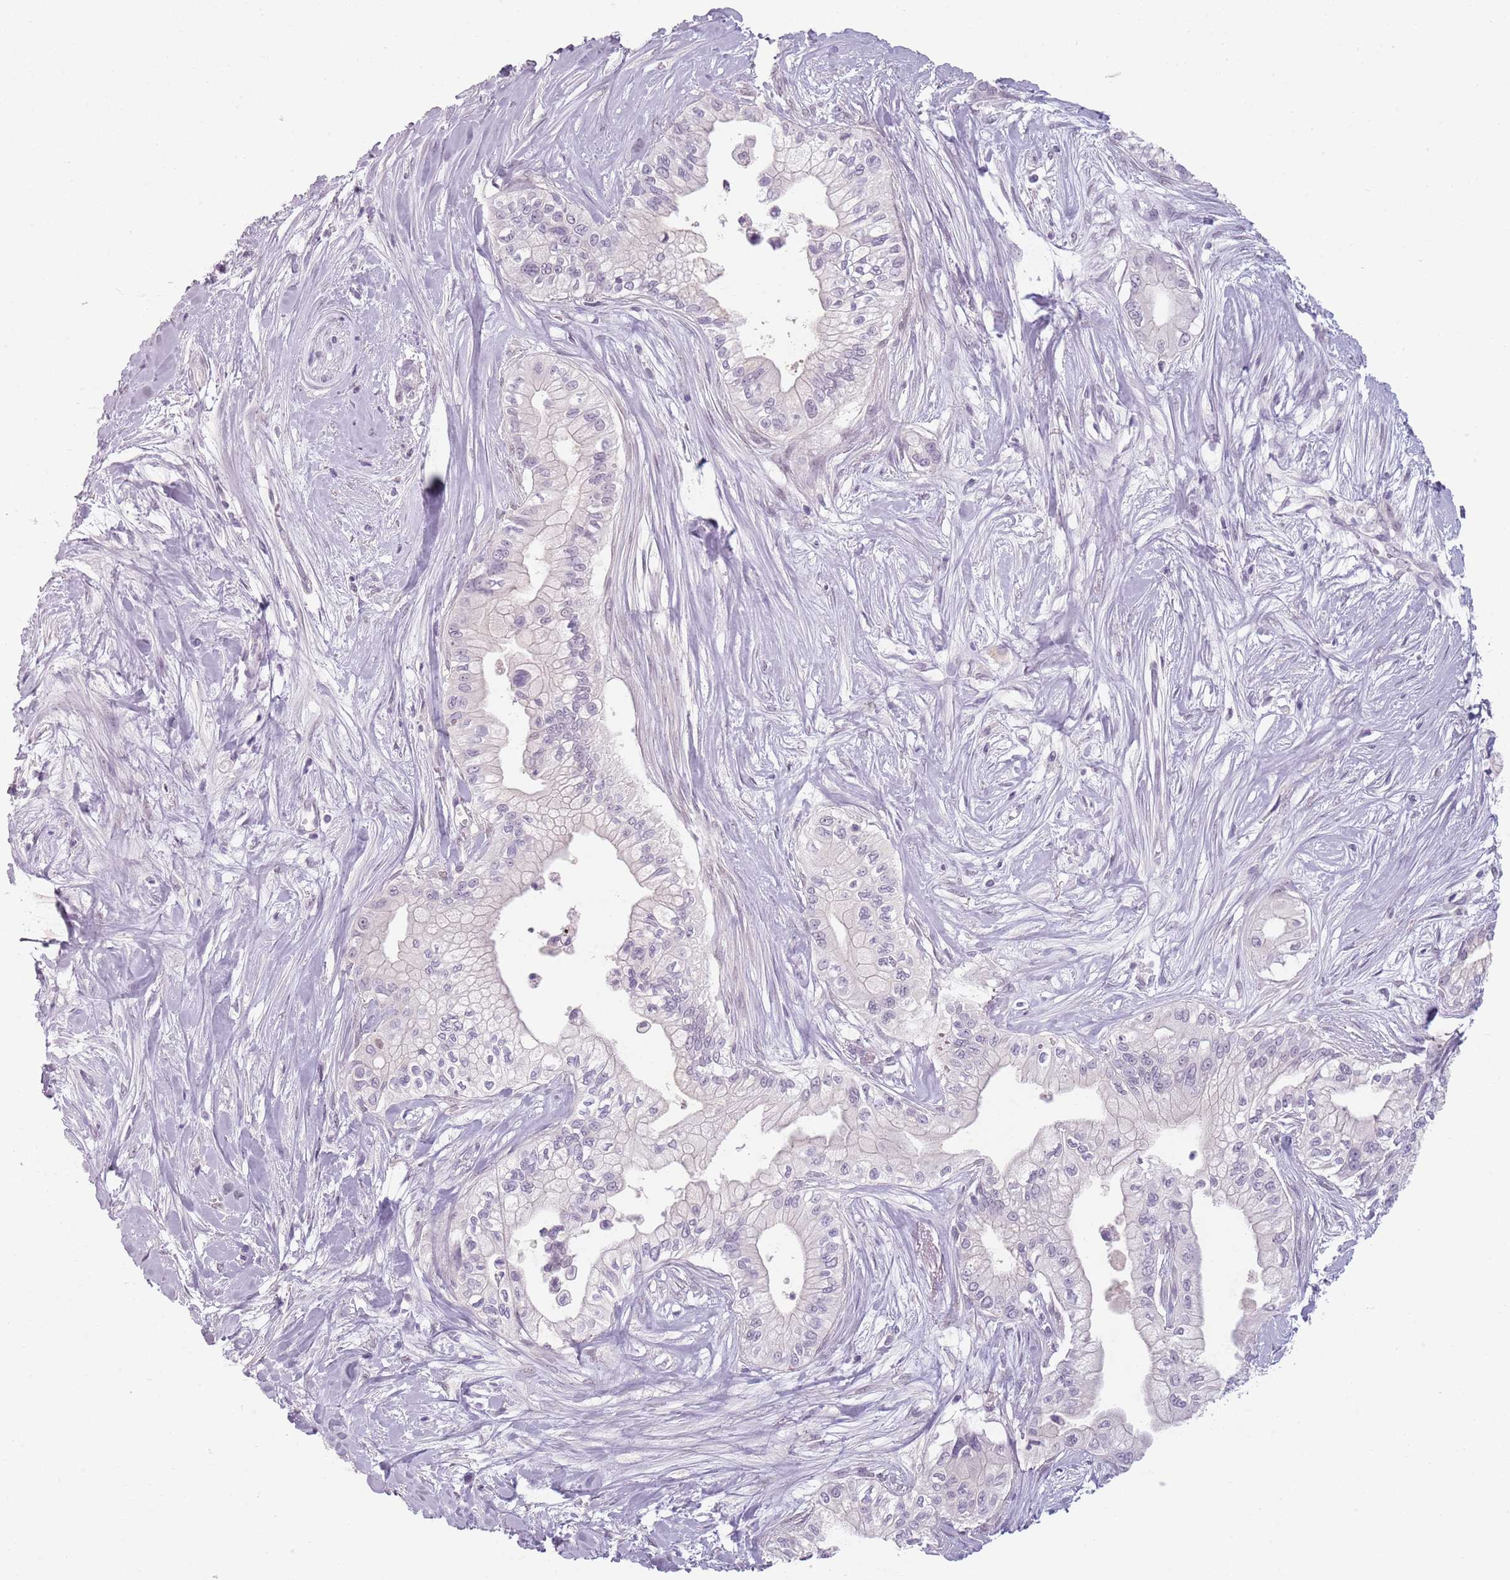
{"staining": {"intensity": "negative", "quantity": "none", "location": "none"}, "tissue": "pancreatic cancer", "cell_type": "Tumor cells", "image_type": "cancer", "snomed": [{"axis": "morphology", "description": "Adenocarcinoma, NOS"}, {"axis": "topography", "description": "Pancreas"}], "caption": "Adenocarcinoma (pancreatic) stained for a protein using immunohistochemistry shows no staining tumor cells.", "gene": "PIEZO1", "patient": {"sex": "male", "age": 78}}